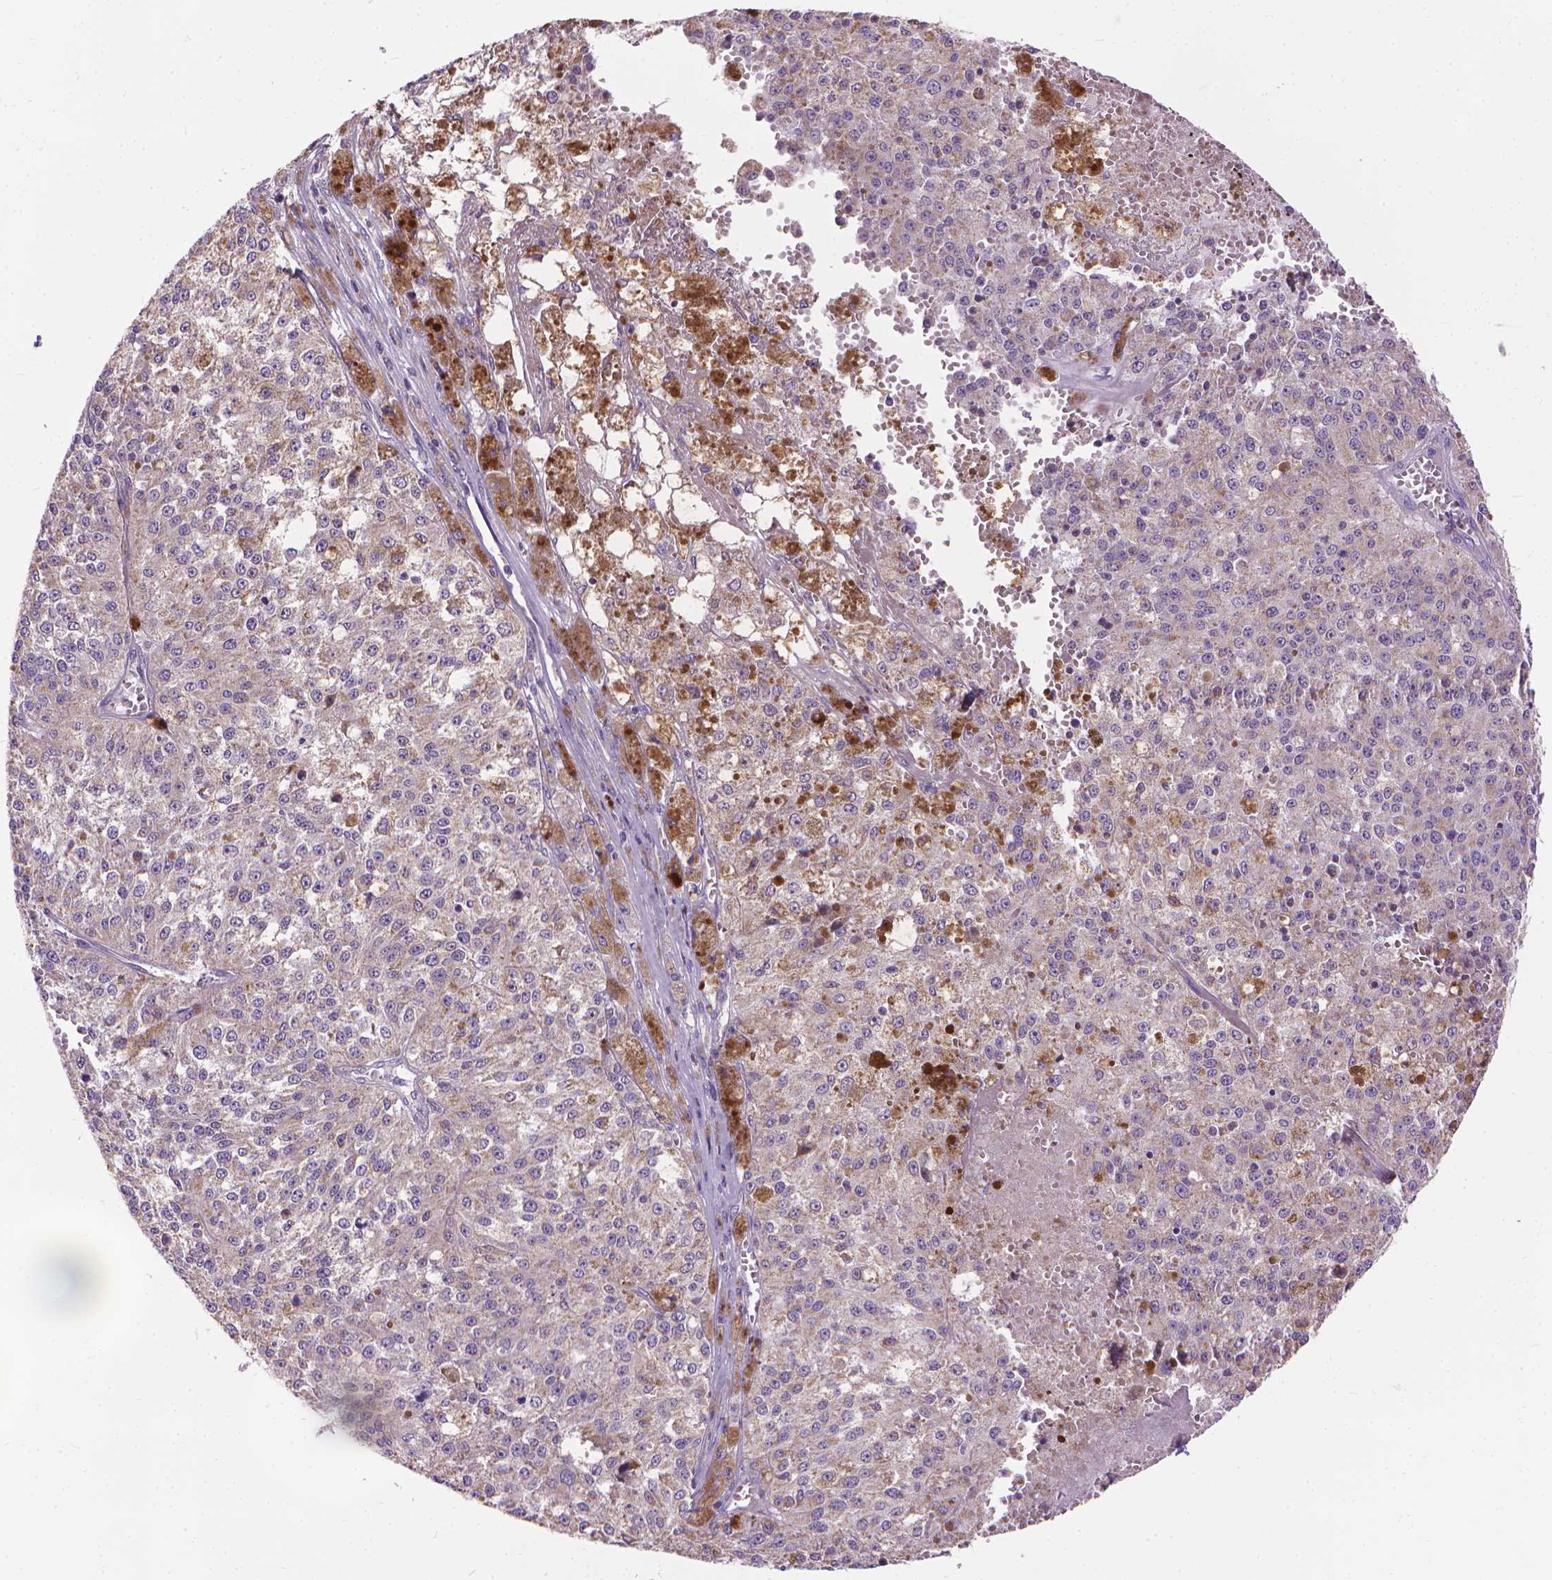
{"staining": {"intensity": "weak", "quantity": "<25%", "location": "cytoplasmic/membranous"}, "tissue": "melanoma", "cell_type": "Tumor cells", "image_type": "cancer", "snomed": [{"axis": "morphology", "description": "Malignant melanoma, Metastatic site"}, {"axis": "topography", "description": "Lymph node"}], "caption": "The histopathology image demonstrates no staining of tumor cells in malignant melanoma (metastatic site).", "gene": "SYN1", "patient": {"sex": "female", "age": 64}}